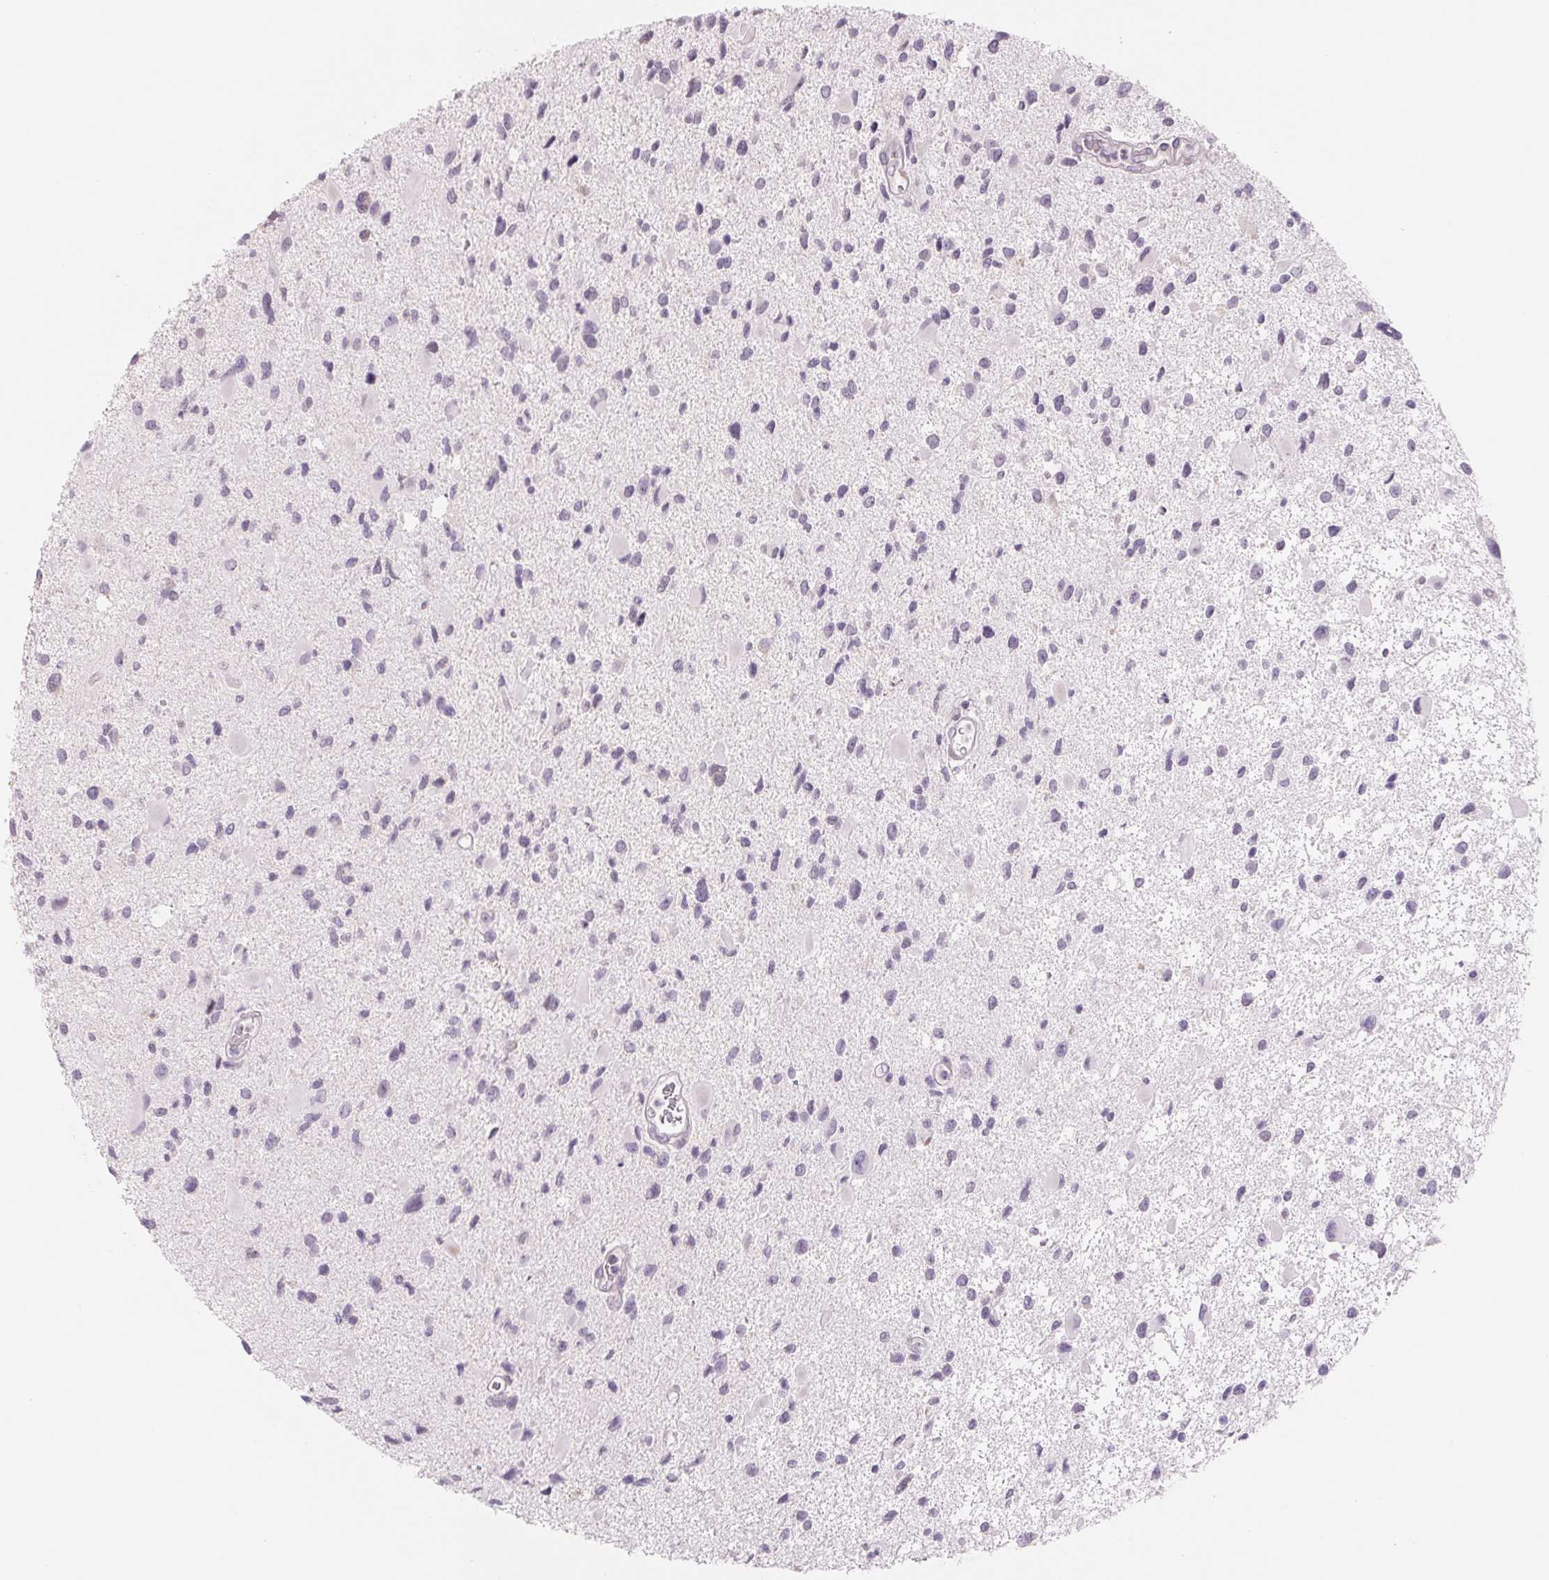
{"staining": {"intensity": "negative", "quantity": "none", "location": "none"}, "tissue": "glioma", "cell_type": "Tumor cells", "image_type": "cancer", "snomed": [{"axis": "morphology", "description": "Glioma, malignant, Low grade"}, {"axis": "topography", "description": "Brain"}], "caption": "Human glioma stained for a protein using immunohistochemistry shows no positivity in tumor cells.", "gene": "CCDC168", "patient": {"sex": "female", "age": 32}}